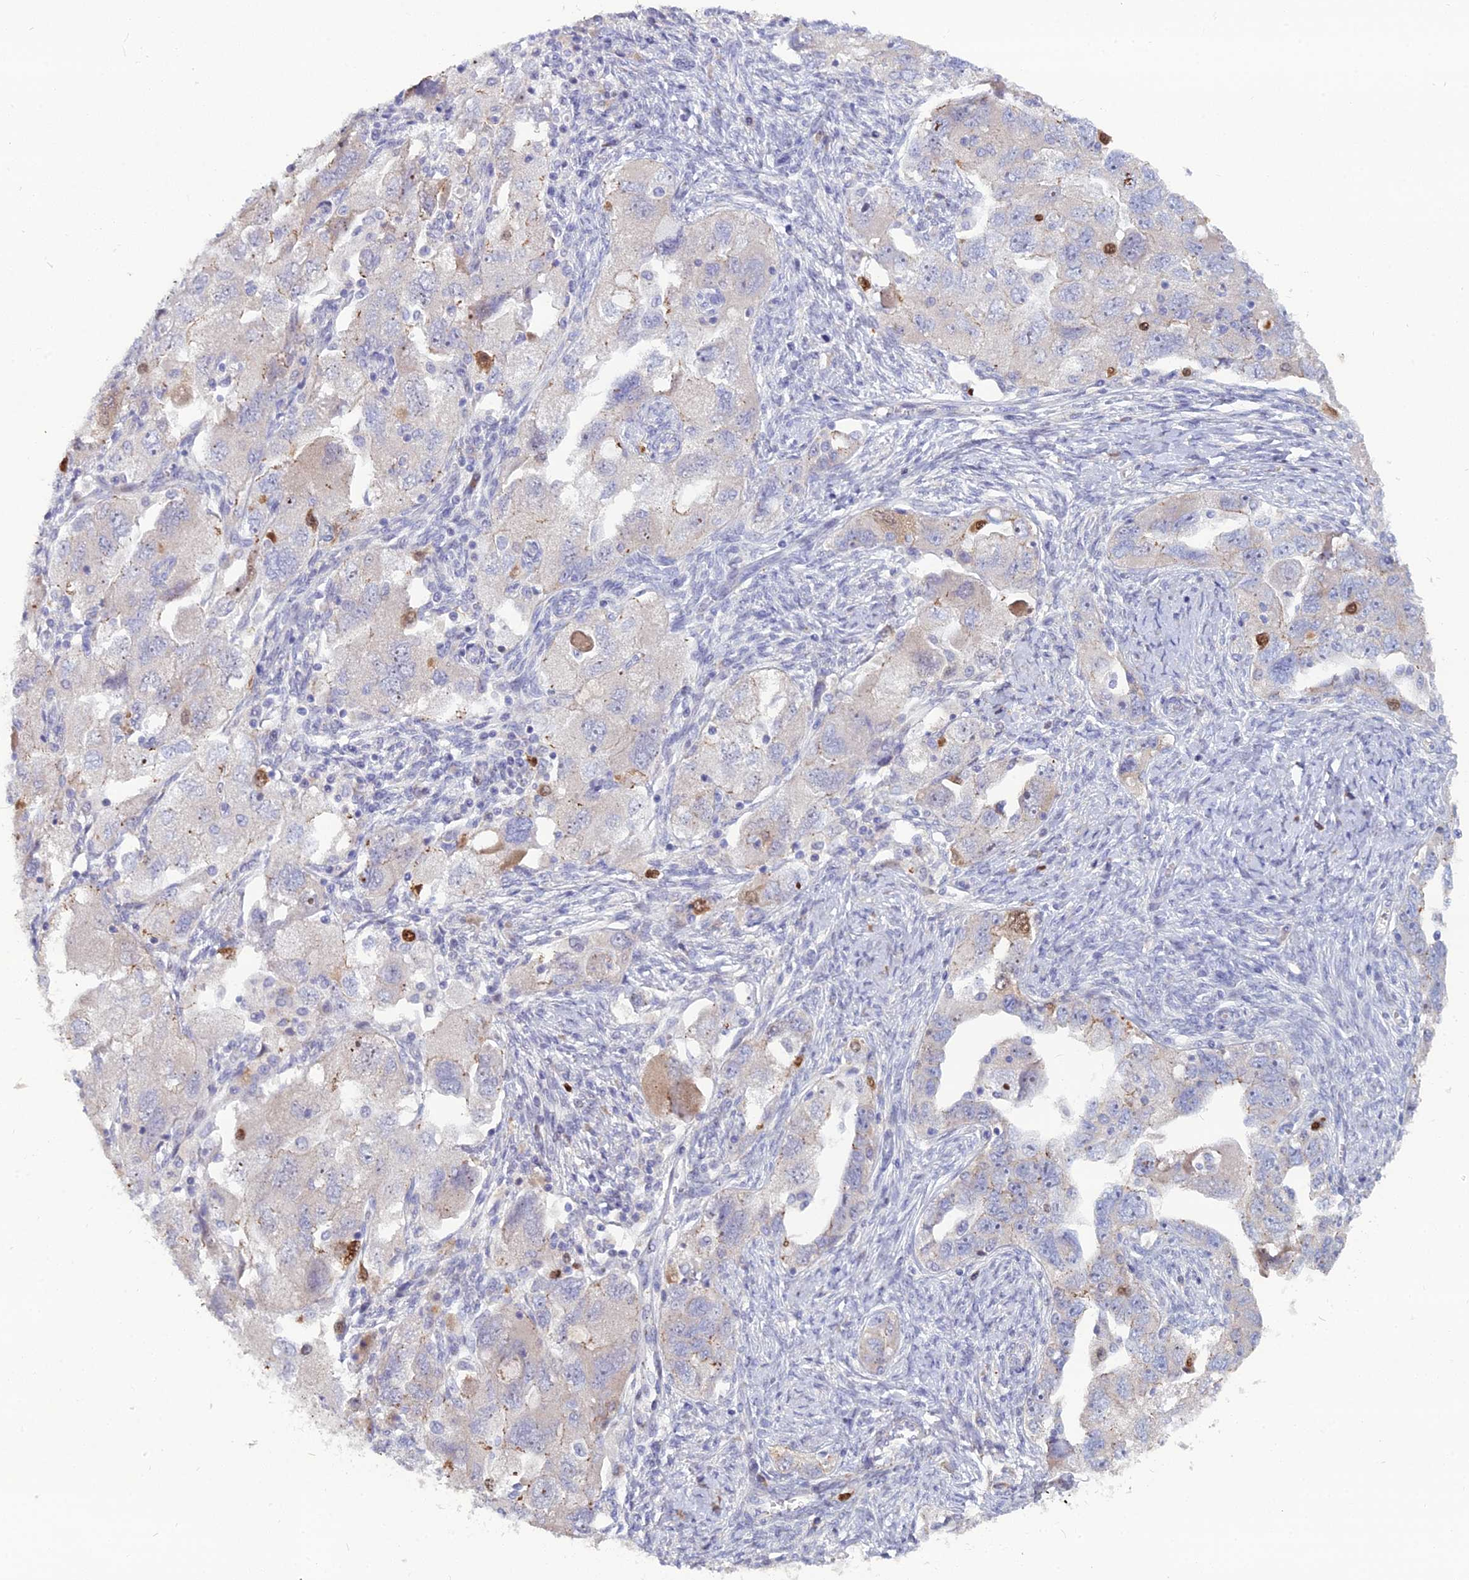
{"staining": {"intensity": "moderate", "quantity": "<25%", "location": "nuclear"}, "tissue": "ovarian cancer", "cell_type": "Tumor cells", "image_type": "cancer", "snomed": [{"axis": "morphology", "description": "Carcinoma, NOS"}, {"axis": "morphology", "description": "Cystadenocarcinoma, serous, NOS"}, {"axis": "topography", "description": "Ovary"}], "caption": "High-magnification brightfield microscopy of ovarian serous cystadenocarcinoma stained with DAB (brown) and counterstained with hematoxylin (blue). tumor cells exhibit moderate nuclear expression is seen in about<25% of cells.", "gene": "NUSAP1", "patient": {"sex": "female", "age": 69}}